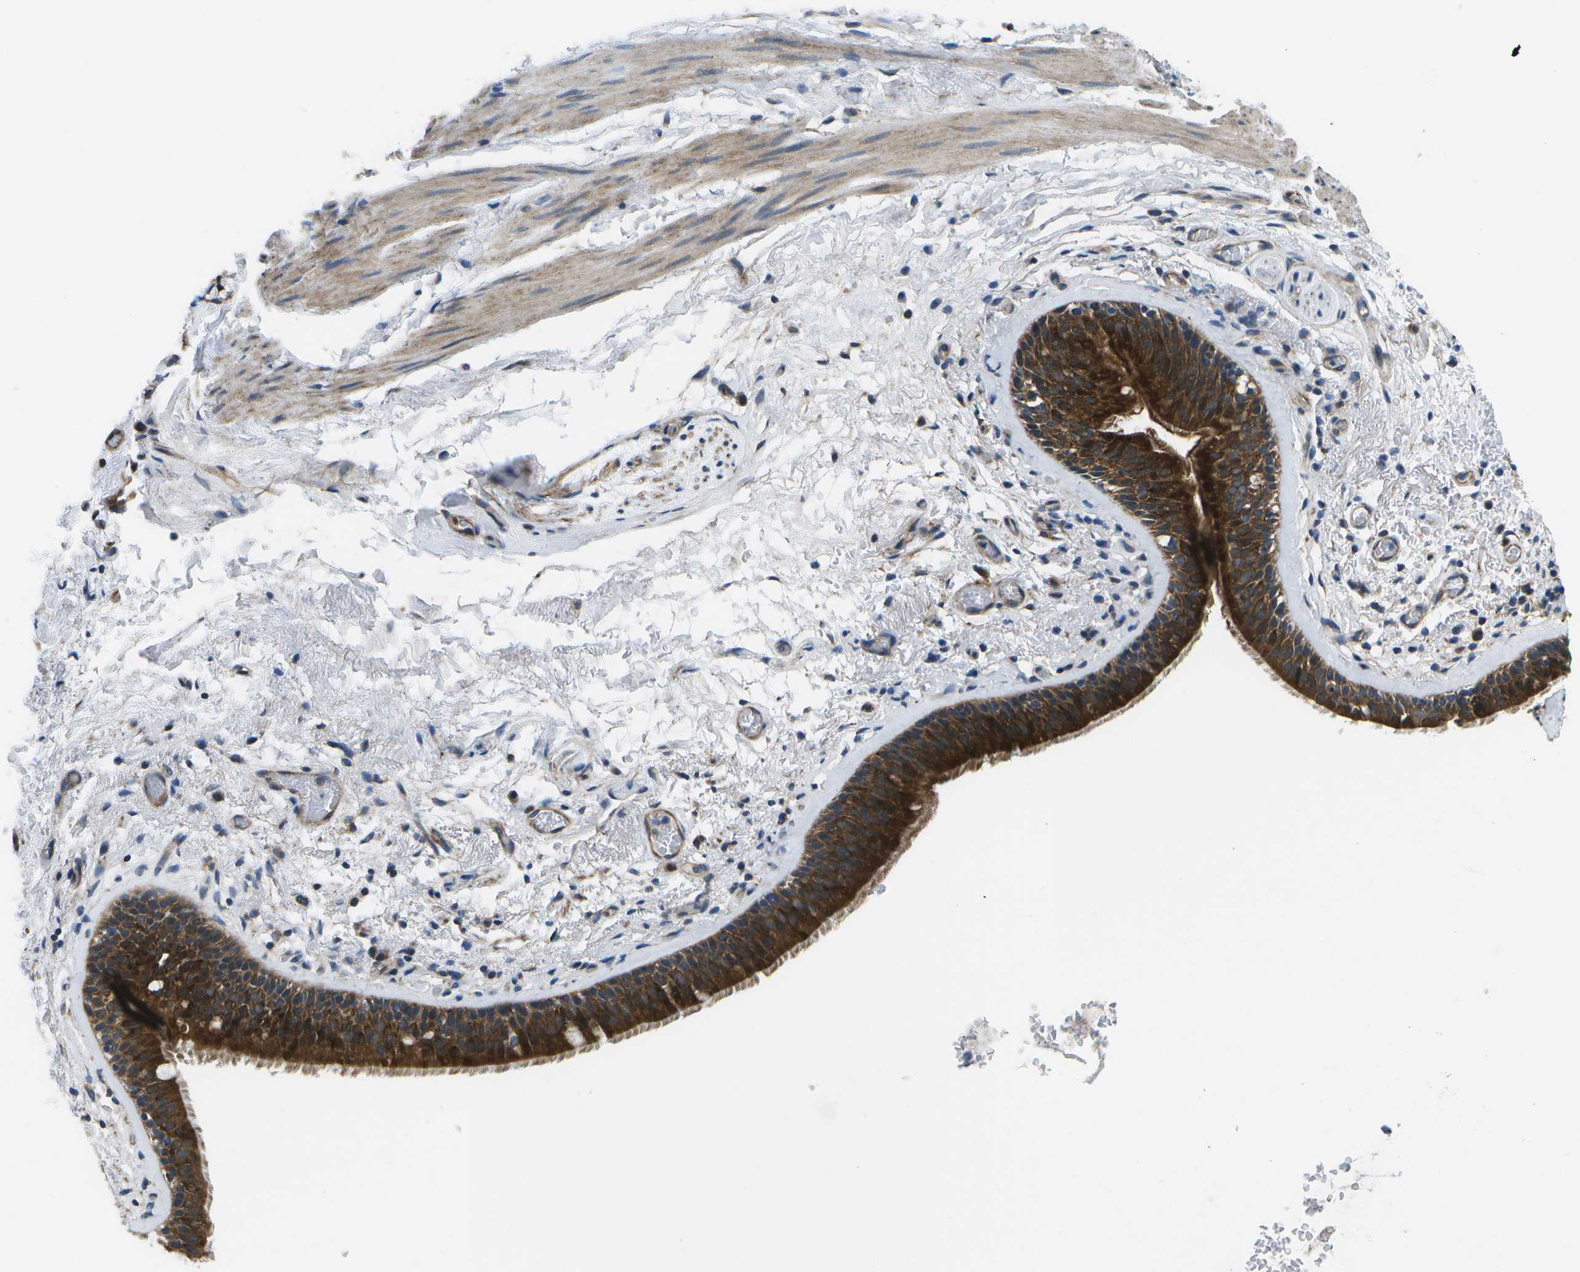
{"staining": {"intensity": "strong", "quantity": ">75%", "location": "cytoplasmic/membranous"}, "tissue": "bronchus", "cell_type": "Respiratory epithelial cells", "image_type": "normal", "snomed": [{"axis": "morphology", "description": "Normal tissue, NOS"}, {"axis": "topography", "description": "Cartilage tissue"}], "caption": "Protein analysis of unremarkable bronchus shows strong cytoplasmic/membranous expression in approximately >75% of respiratory epithelial cells.", "gene": "MVK", "patient": {"sex": "female", "age": 63}}